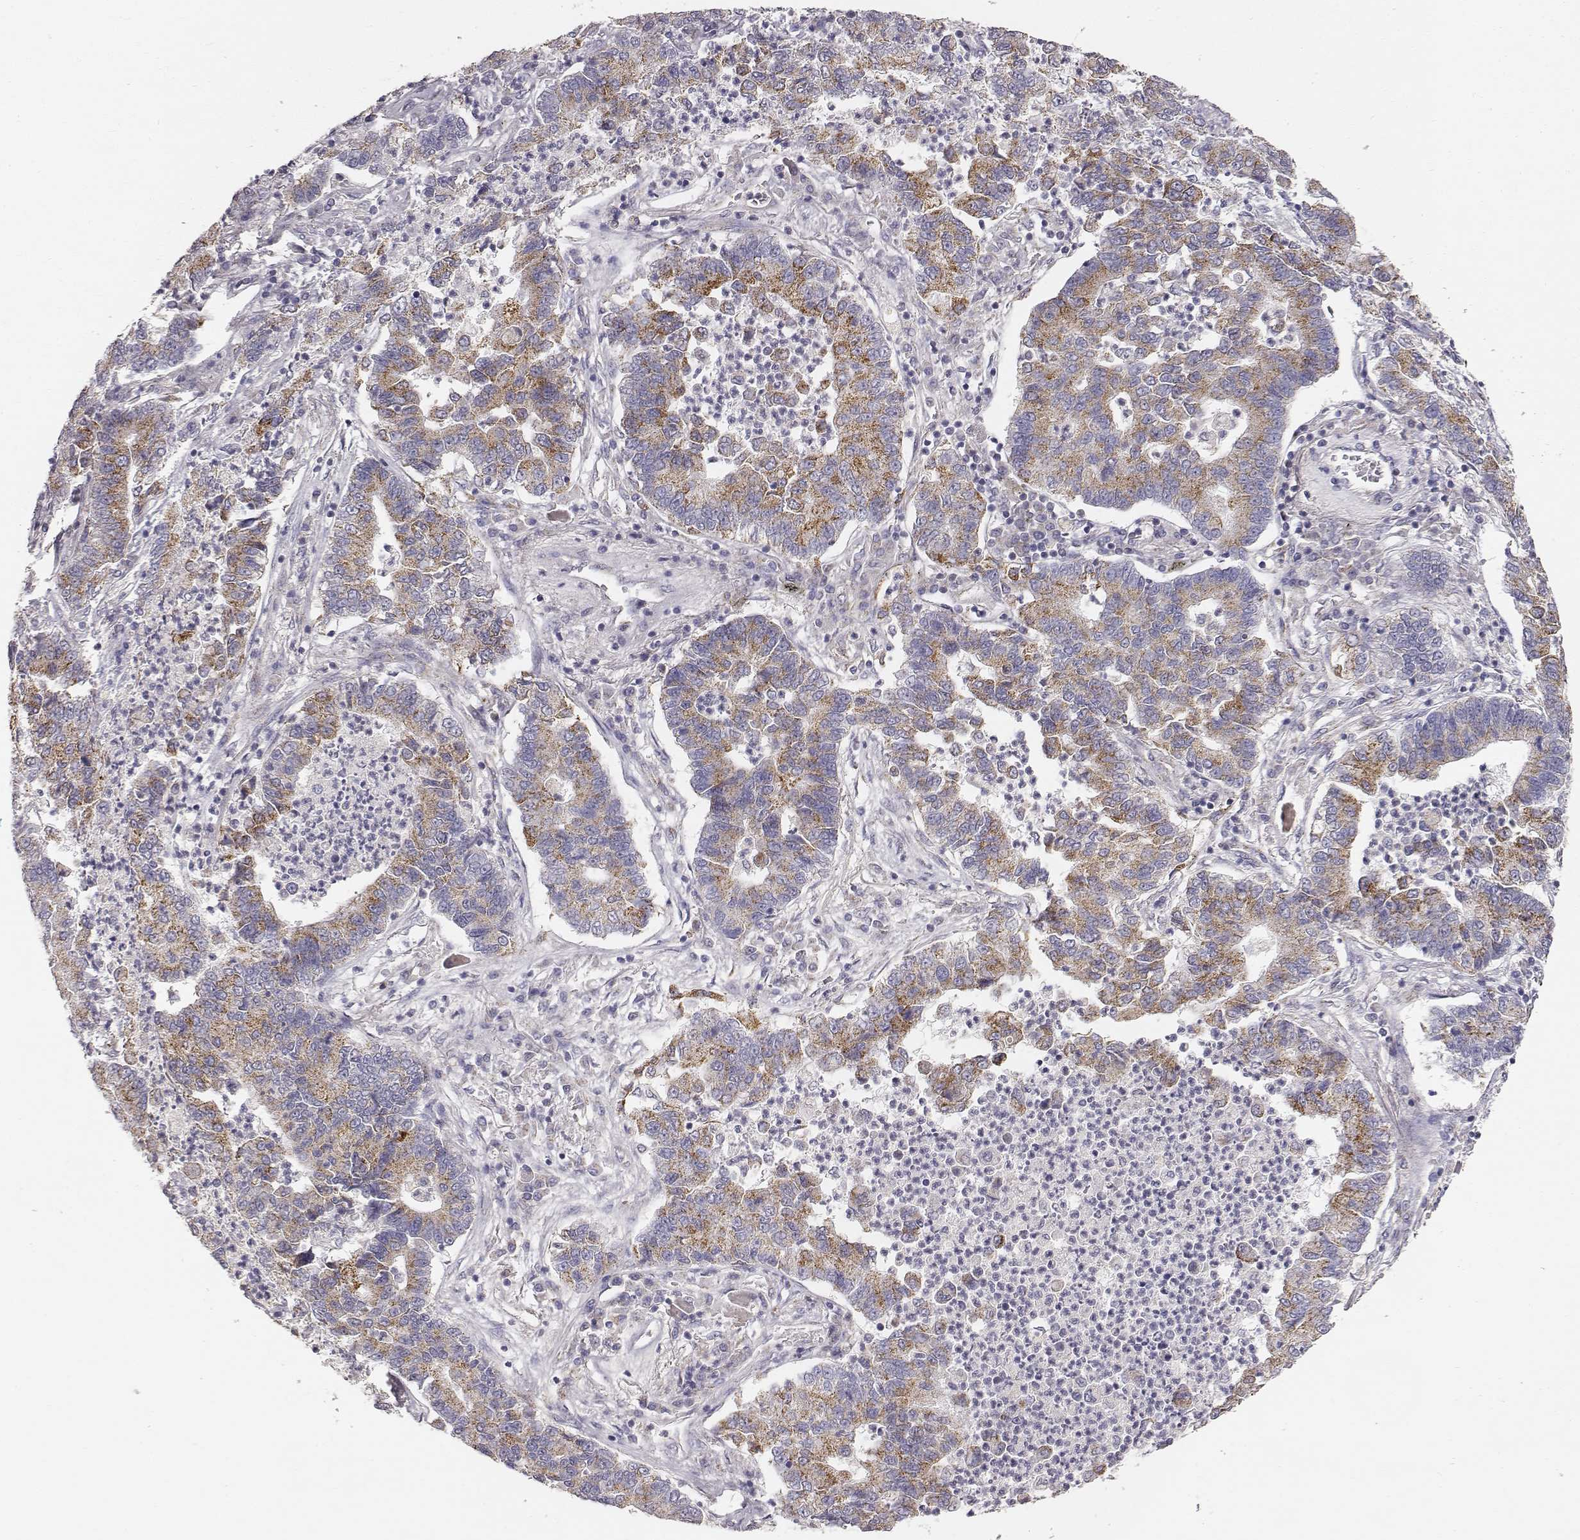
{"staining": {"intensity": "moderate", "quantity": ">75%", "location": "cytoplasmic/membranous"}, "tissue": "lung cancer", "cell_type": "Tumor cells", "image_type": "cancer", "snomed": [{"axis": "morphology", "description": "Adenocarcinoma, NOS"}, {"axis": "topography", "description": "Lung"}], "caption": "Protein staining of lung adenocarcinoma tissue exhibits moderate cytoplasmic/membranous staining in about >75% of tumor cells.", "gene": "ABCD3", "patient": {"sex": "female", "age": 57}}